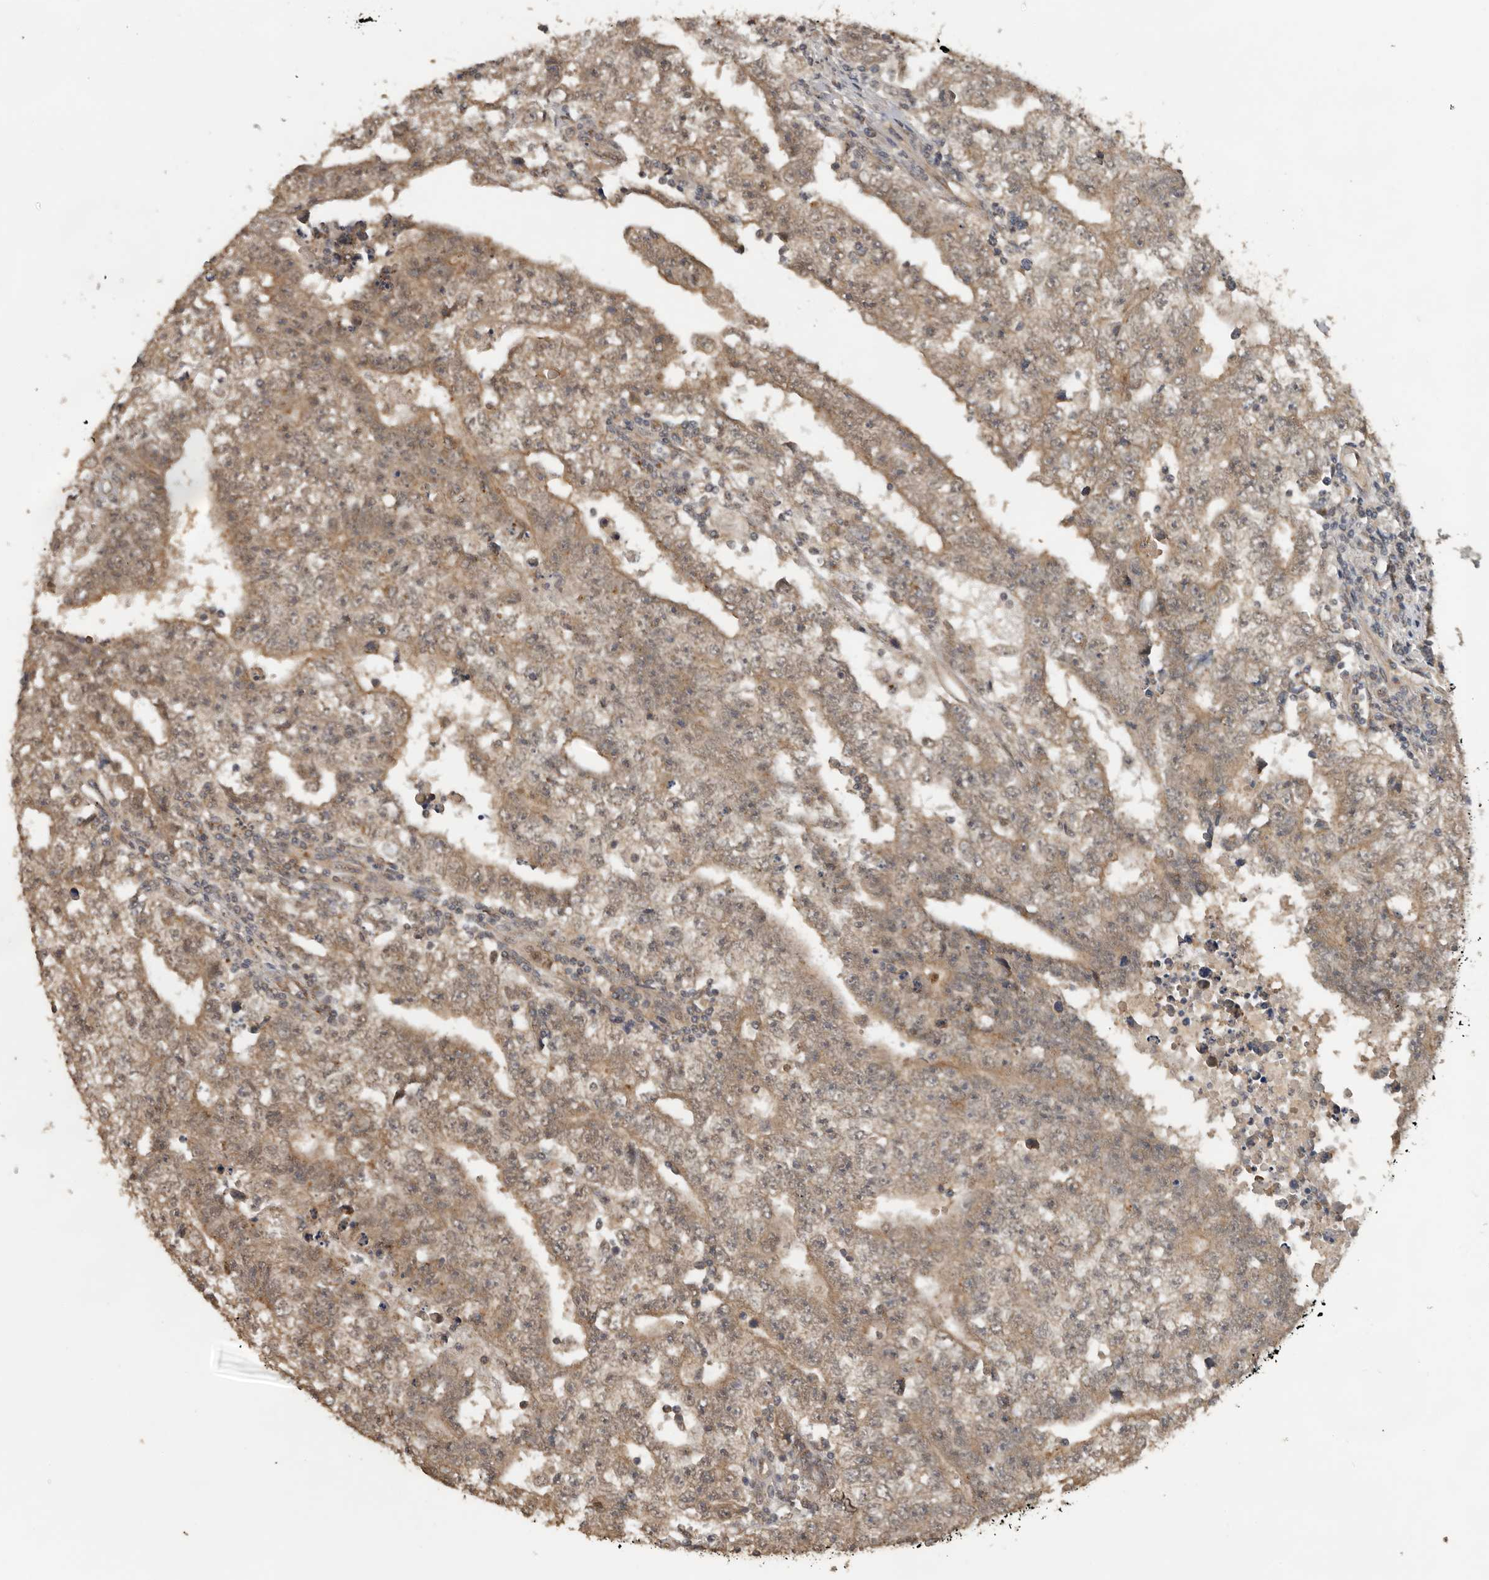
{"staining": {"intensity": "moderate", "quantity": "25%-75%", "location": "cytoplasmic/membranous"}, "tissue": "testis cancer", "cell_type": "Tumor cells", "image_type": "cancer", "snomed": [{"axis": "morphology", "description": "Carcinoma, Embryonal, NOS"}, {"axis": "topography", "description": "Testis"}], "caption": "Testis embryonal carcinoma stained with a brown dye shows moderate cytoplasmic/membranous positive positivity in approximately 25%-75% of tumor cells.", "gene": "CEP350", "patient": {"sex": "male", "age": 25}}